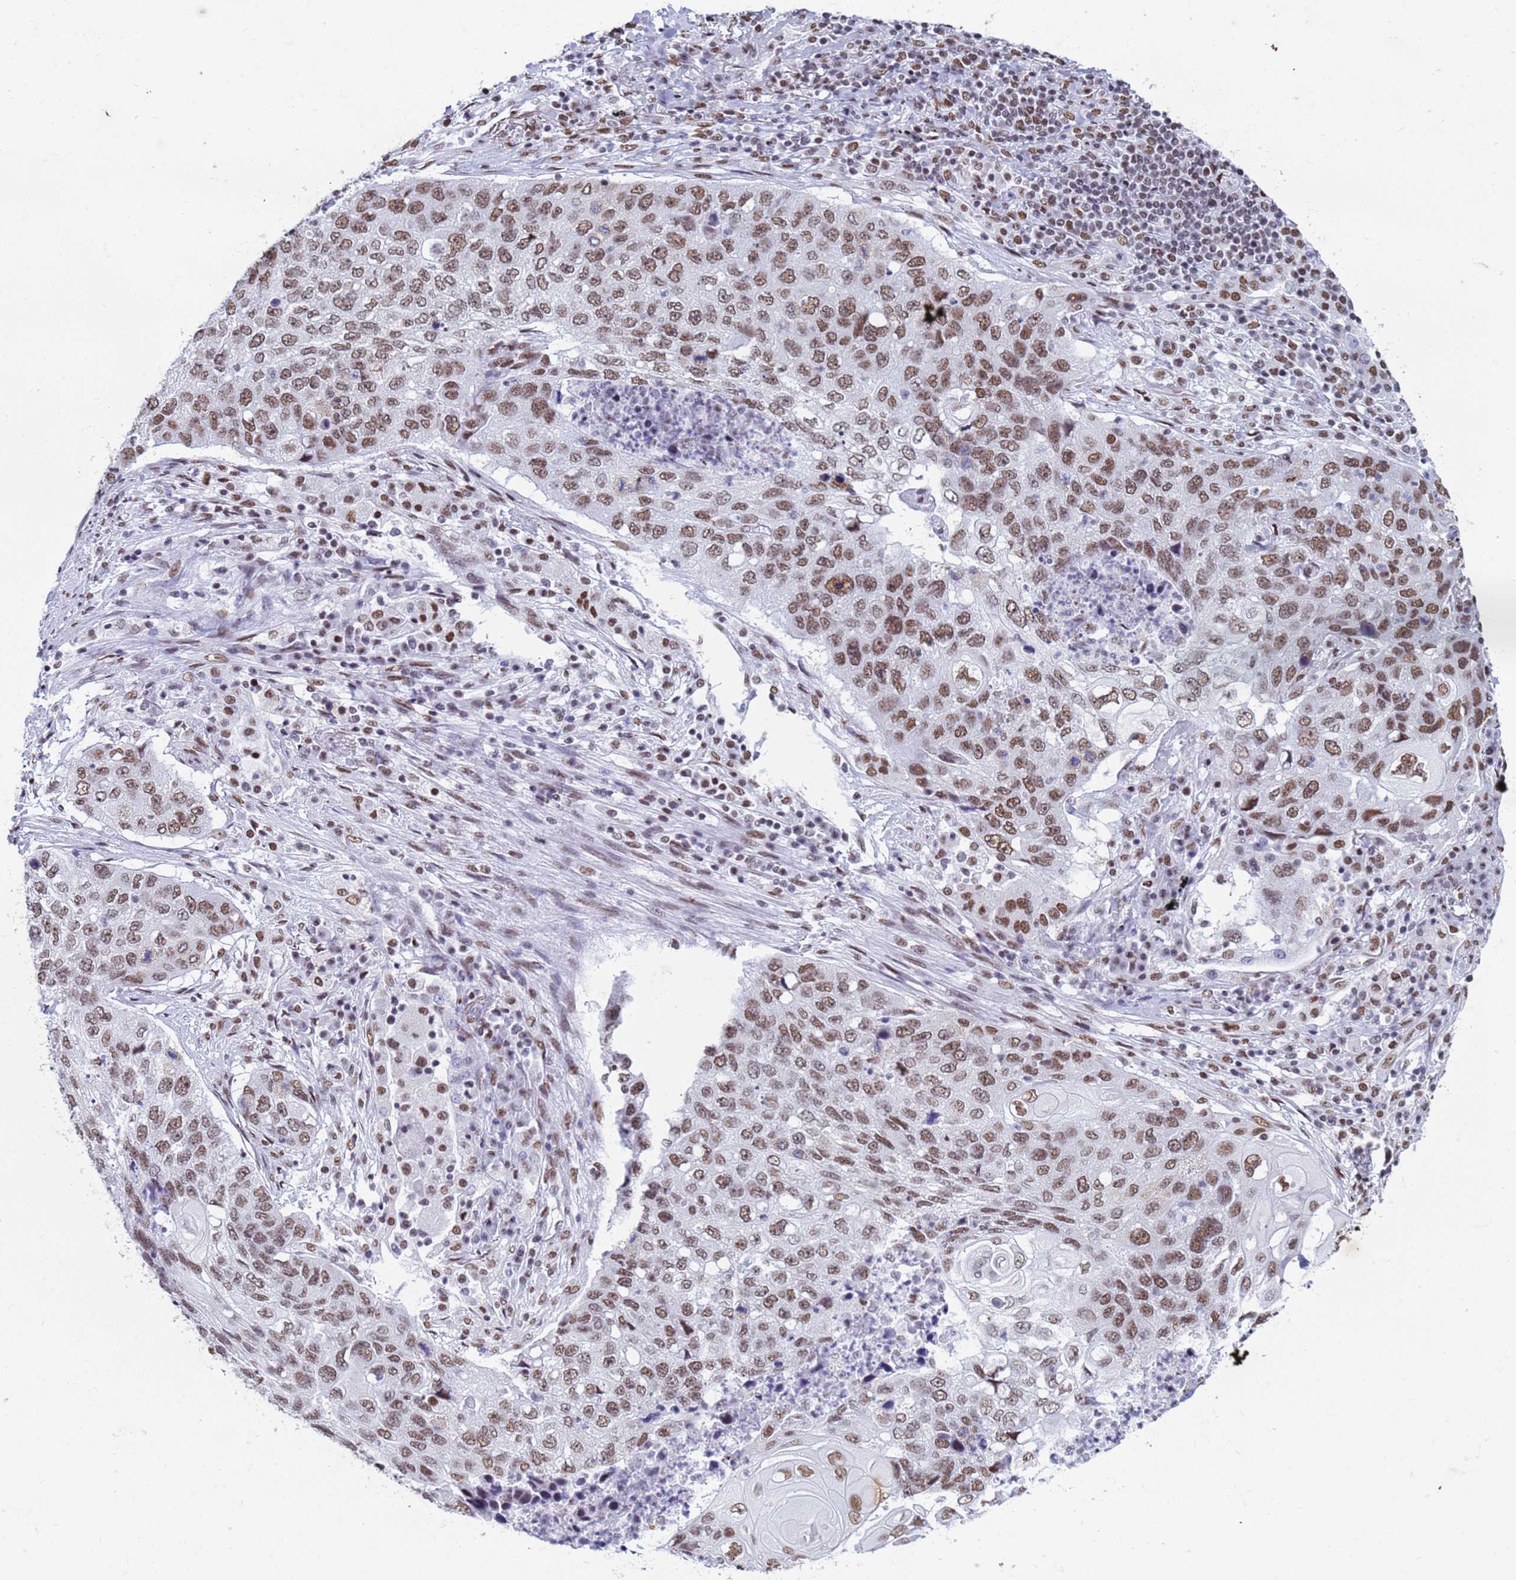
{"staining": {"intensity": "moderate", "quantity": ">75%", "location": "nuclear"}, "tissue": "lung cancer", "cell_type": "Tumor cells", "image_type": "cancer", "snomed": [{"axis": "morphology", "description": "Squamous cell carcinoma, NOS"}, {"axis": "topography", "description": "Lung"}], "caption": "Approximately >75% of tumor cells in human lung cancer (squamous cell carcinoma) display moderate nuclear protein positivity as visualized by brown immunohistochemical staining.", "gene": "FAM170B", "patient": {"sex": "female", "age": 63}}